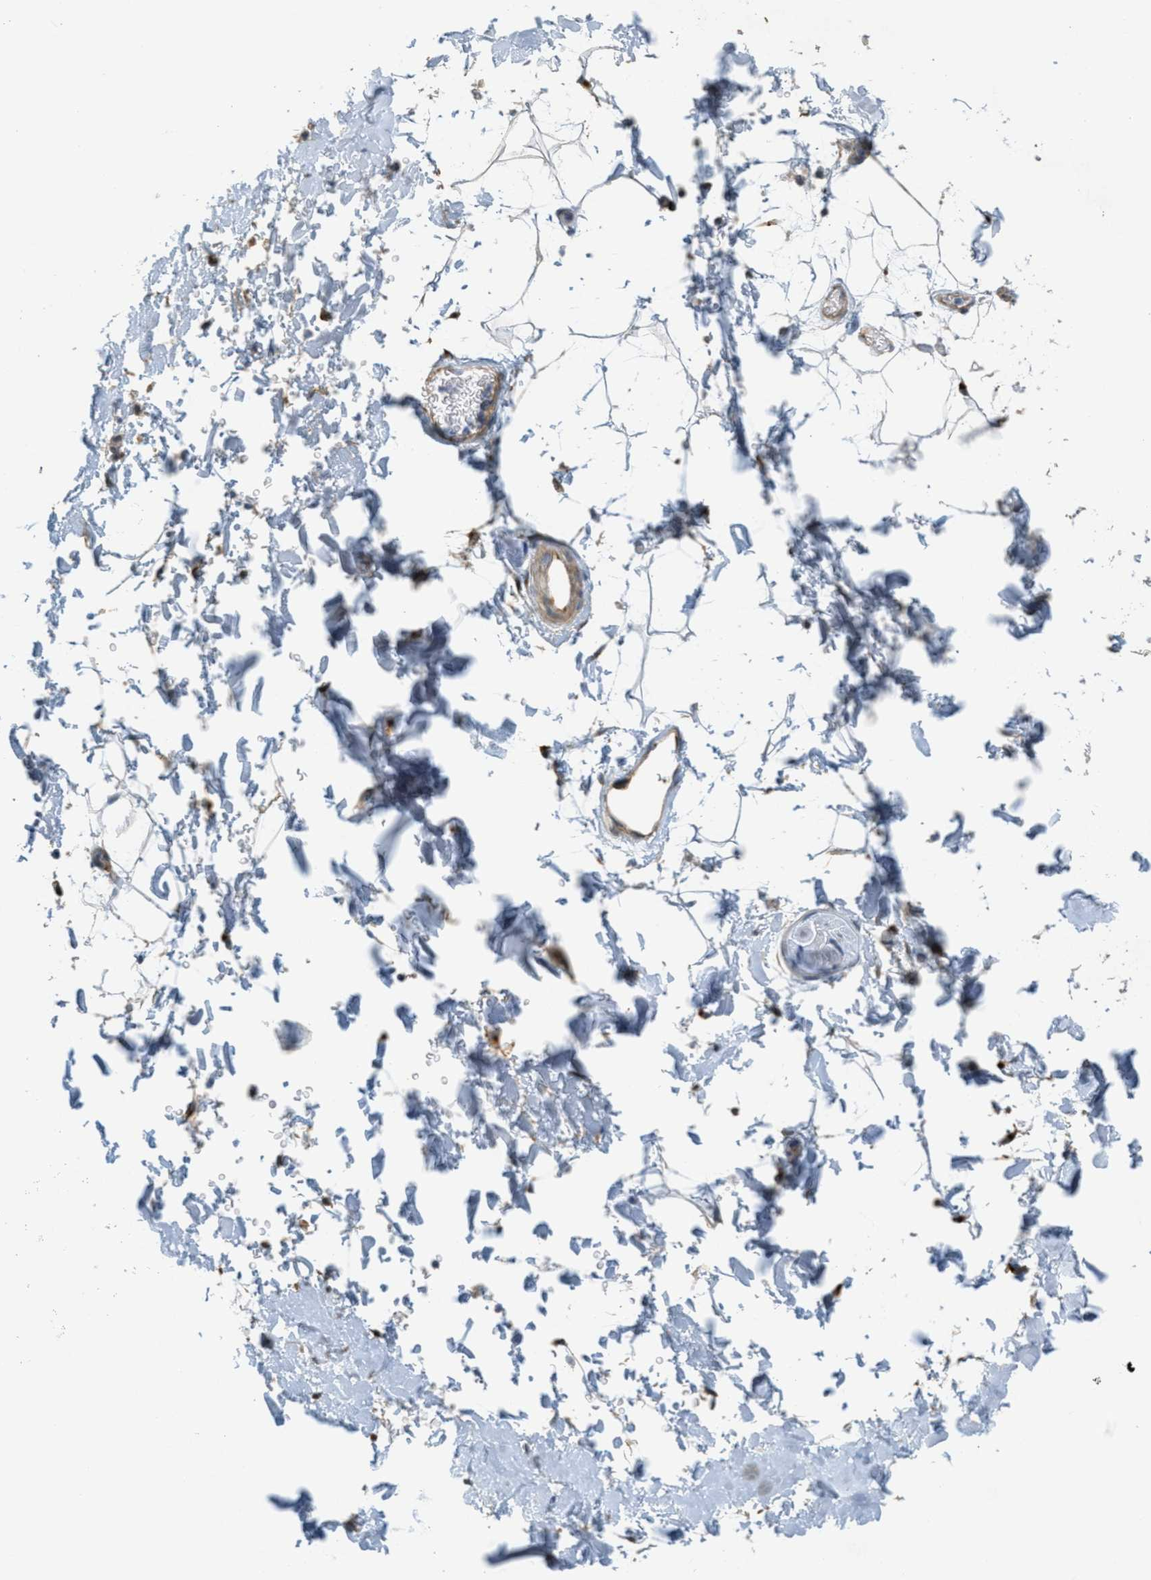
{"staining": {"intensity": "negative", "quantity": "none", "location": "none"}, "tissue": "adipose tissue", "cell_type": "Adipocytes", "image_type": "normal", "snomed": [{"axis": "morphology", "description": "Normal tissue, NOS"}, {"axis": "topography", "description": "Soft tissue"}], "caption": "DAB (3,3'-diaminobenzidine) immunohistochemical staining of normal adipose tissue shows no significant expression in adipocytes. Brightfield microscopy of IHC stained with DAB (brown) and hematoxylin (blue), captured at high magnification.", "gene": "ADCY5", "patient": {"sex": "male", "age": 72}}